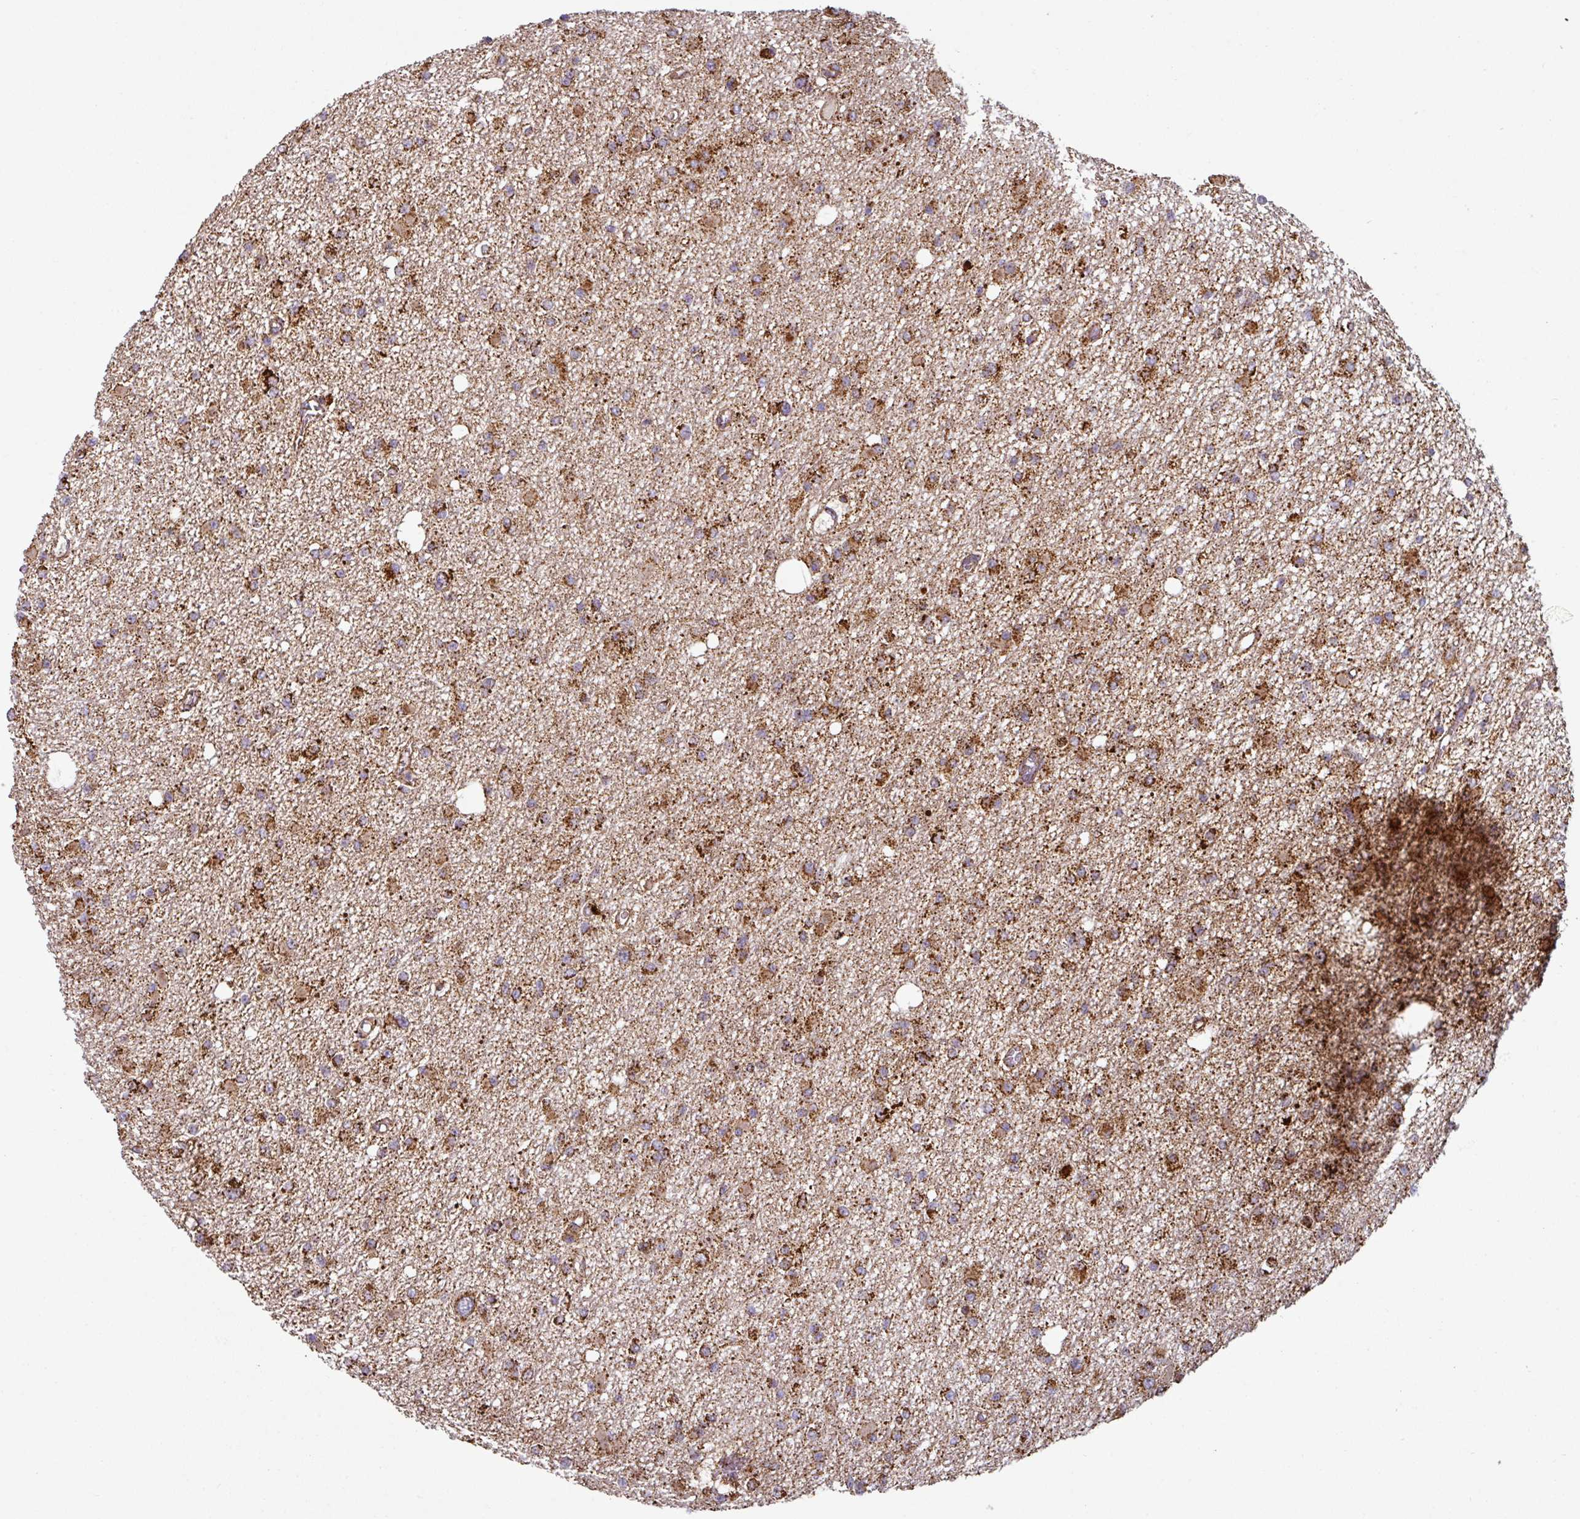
{"staining": {"intensity": "moderate", "quantity": ">75%", "location": "cytoplasmic/membranous"}, "tissue": "glioma", "cell_type": "Tumor cells", "image_type": "cancer", "snomed": [{"axis": "morphology", "description": "Glioma, malignant, Low grade"}, {"axis": "topography", "description": "Brain"}], "caption": "The photomicrograph demonstrates a brown stain indicating the presence of a protein in the cytoplasmic/membranous of tumor cells in malignant low-grade glioma.", "gene": "TRAP1", "patient": {"sex": "female", "age": 22}}